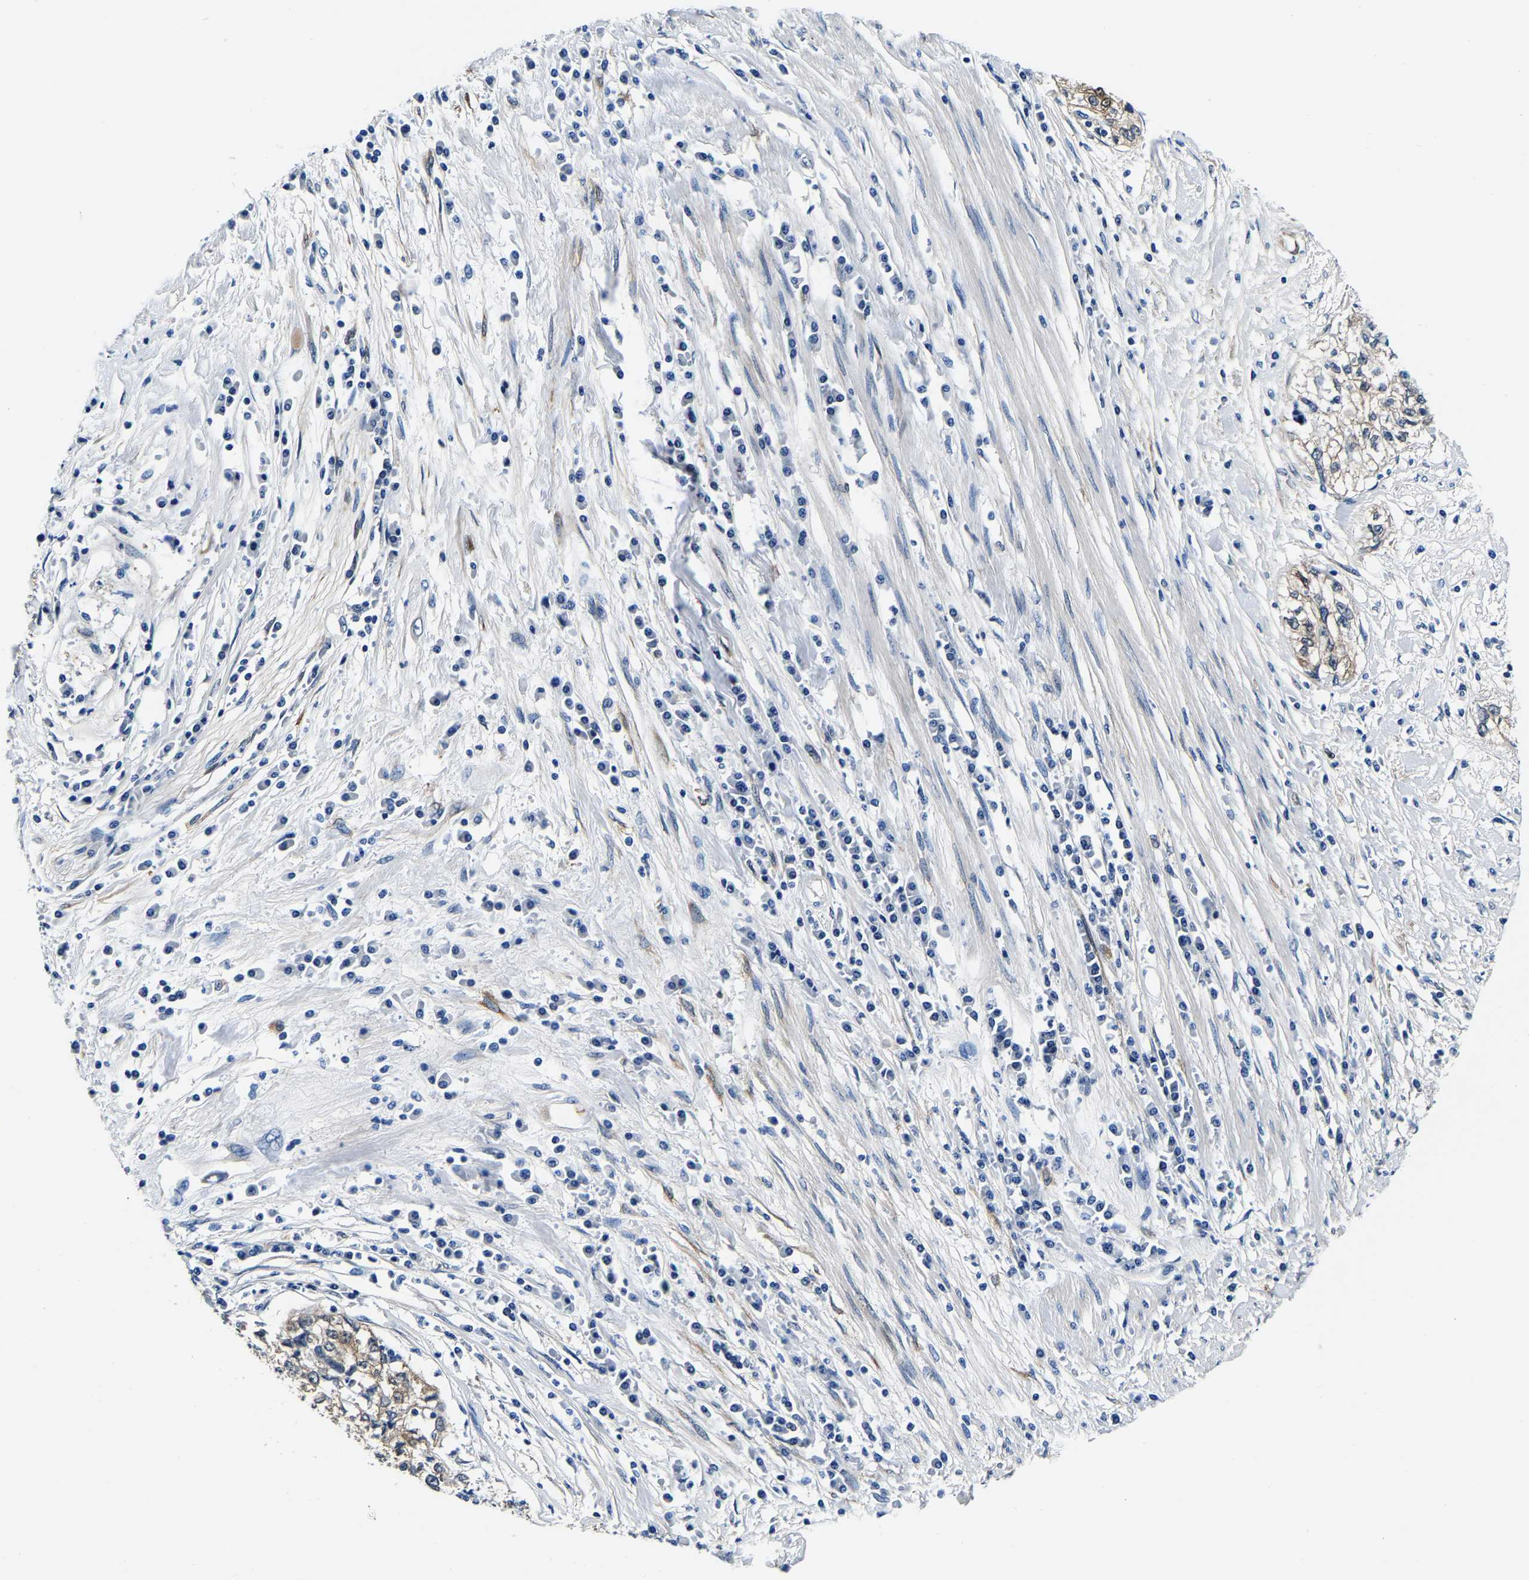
{"staining": {"intensity": "weak", "quantity": ">75%", "location": "cytoplasmic/membranous"}, "tissue": "cervical cancer", "cell_type": "Tumor cells", "image_type": "cancer", "snomed": [{"axis": "morphology", "description": "Squamous cell carcinoma, NOS"}, {"axis": "topography", "description": "Cervix"}], "caption": "Cervical cancer stained with IHC displays weak cytoplasmic/membranous expression in approximately >75% of tumor cells.", "gene": "S100A13", "patient": {"sex": "female", "age": 57}}